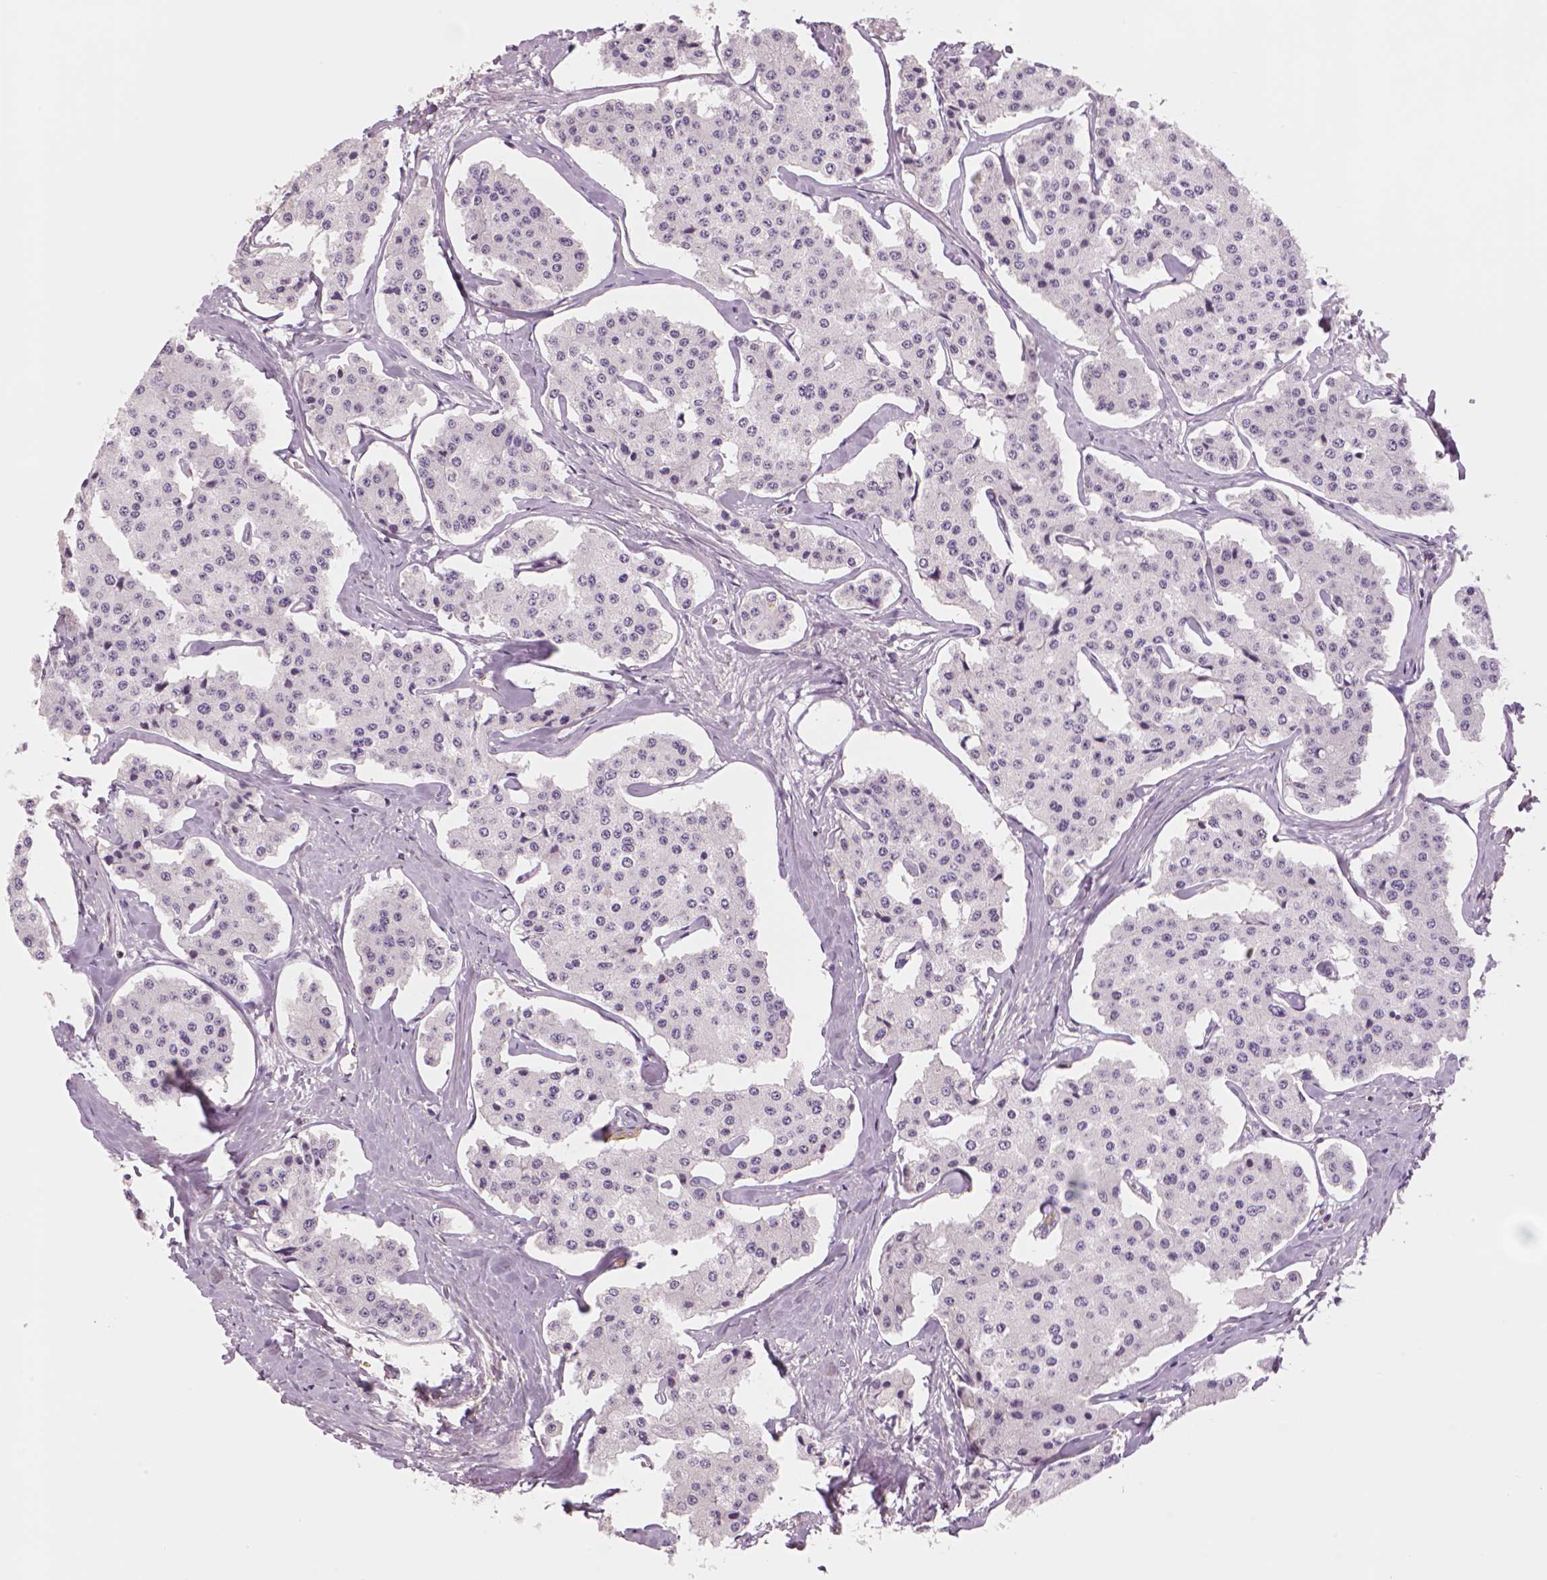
{"staining": {"intensity": "negative", "quantity": "none", "location": "none"}, "tissue": "carcinoid", "cell_type": "Tumor cells", "image_type": "cancer", "snomed": [{"axis": "morphology", "description": "Carcinoid, malignant, NOS"}, {"axis": "topography", "description": "Small intestine"}], "caption": "This is an immunohistochemistry image of carcinoid. There is no positivity in tumor cells.", "gene": "MKI67", "patient": {"sex": "female", "age": 65}}